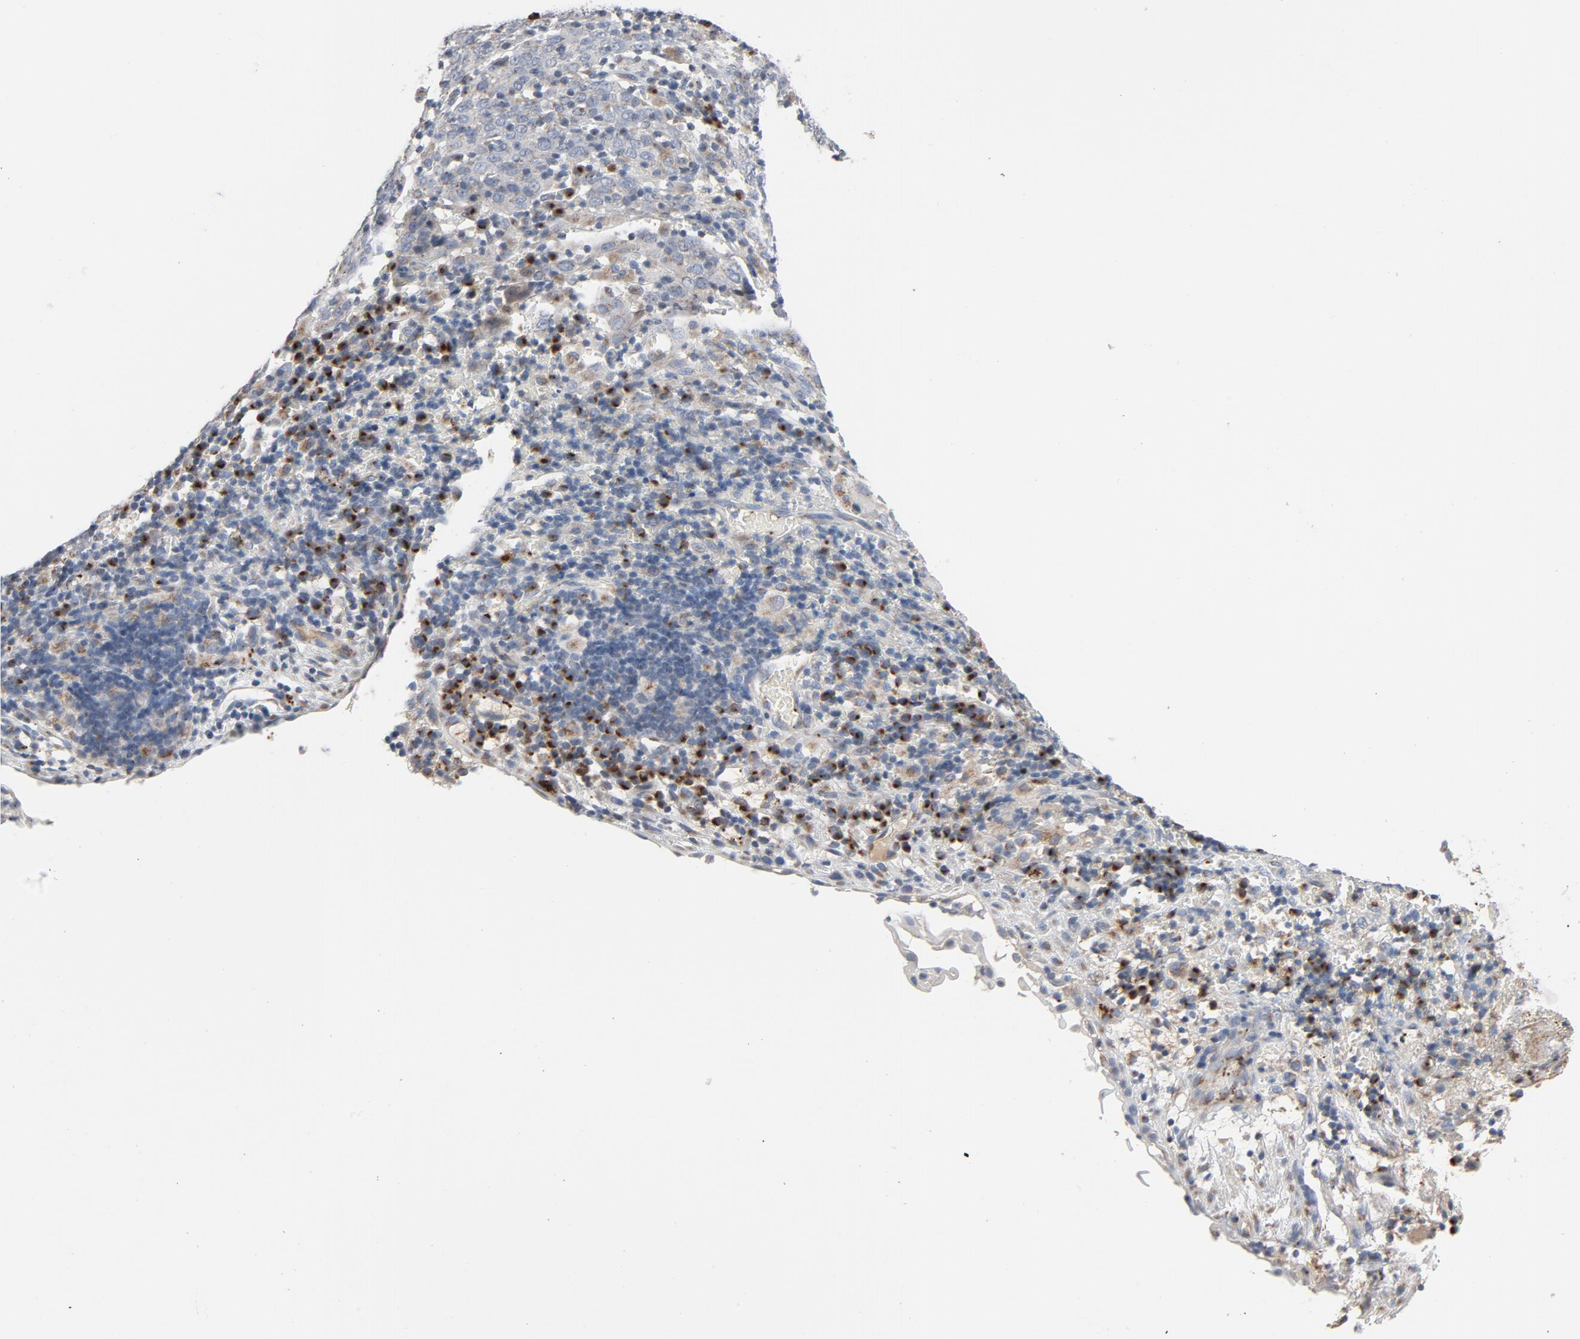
{"staining": {"intensity": "negative", "quantity": "none", "location": "none"}, "tissue": "cervical cancer", "cell_type": "Tumor cells", "image_type": "cancer", "snomed": [{"axis": "morphology", "description": "Squamous cell carcinoma, NOS"}, {"axis": "topography", "description": "Cervix"}], "caption": "Tumor cells are negative for protein expression in human cervical cancer (squamous cell carcinoma). The staining was performed using DAB (3,3'-diaminobenzidine) to visualize the protein expression in brown, while the nuclei were stained in blue with hematoxylin (Magnification: 20x).", "gene": "LMAN2", "patient": {"sex": "female", "age": 57}}